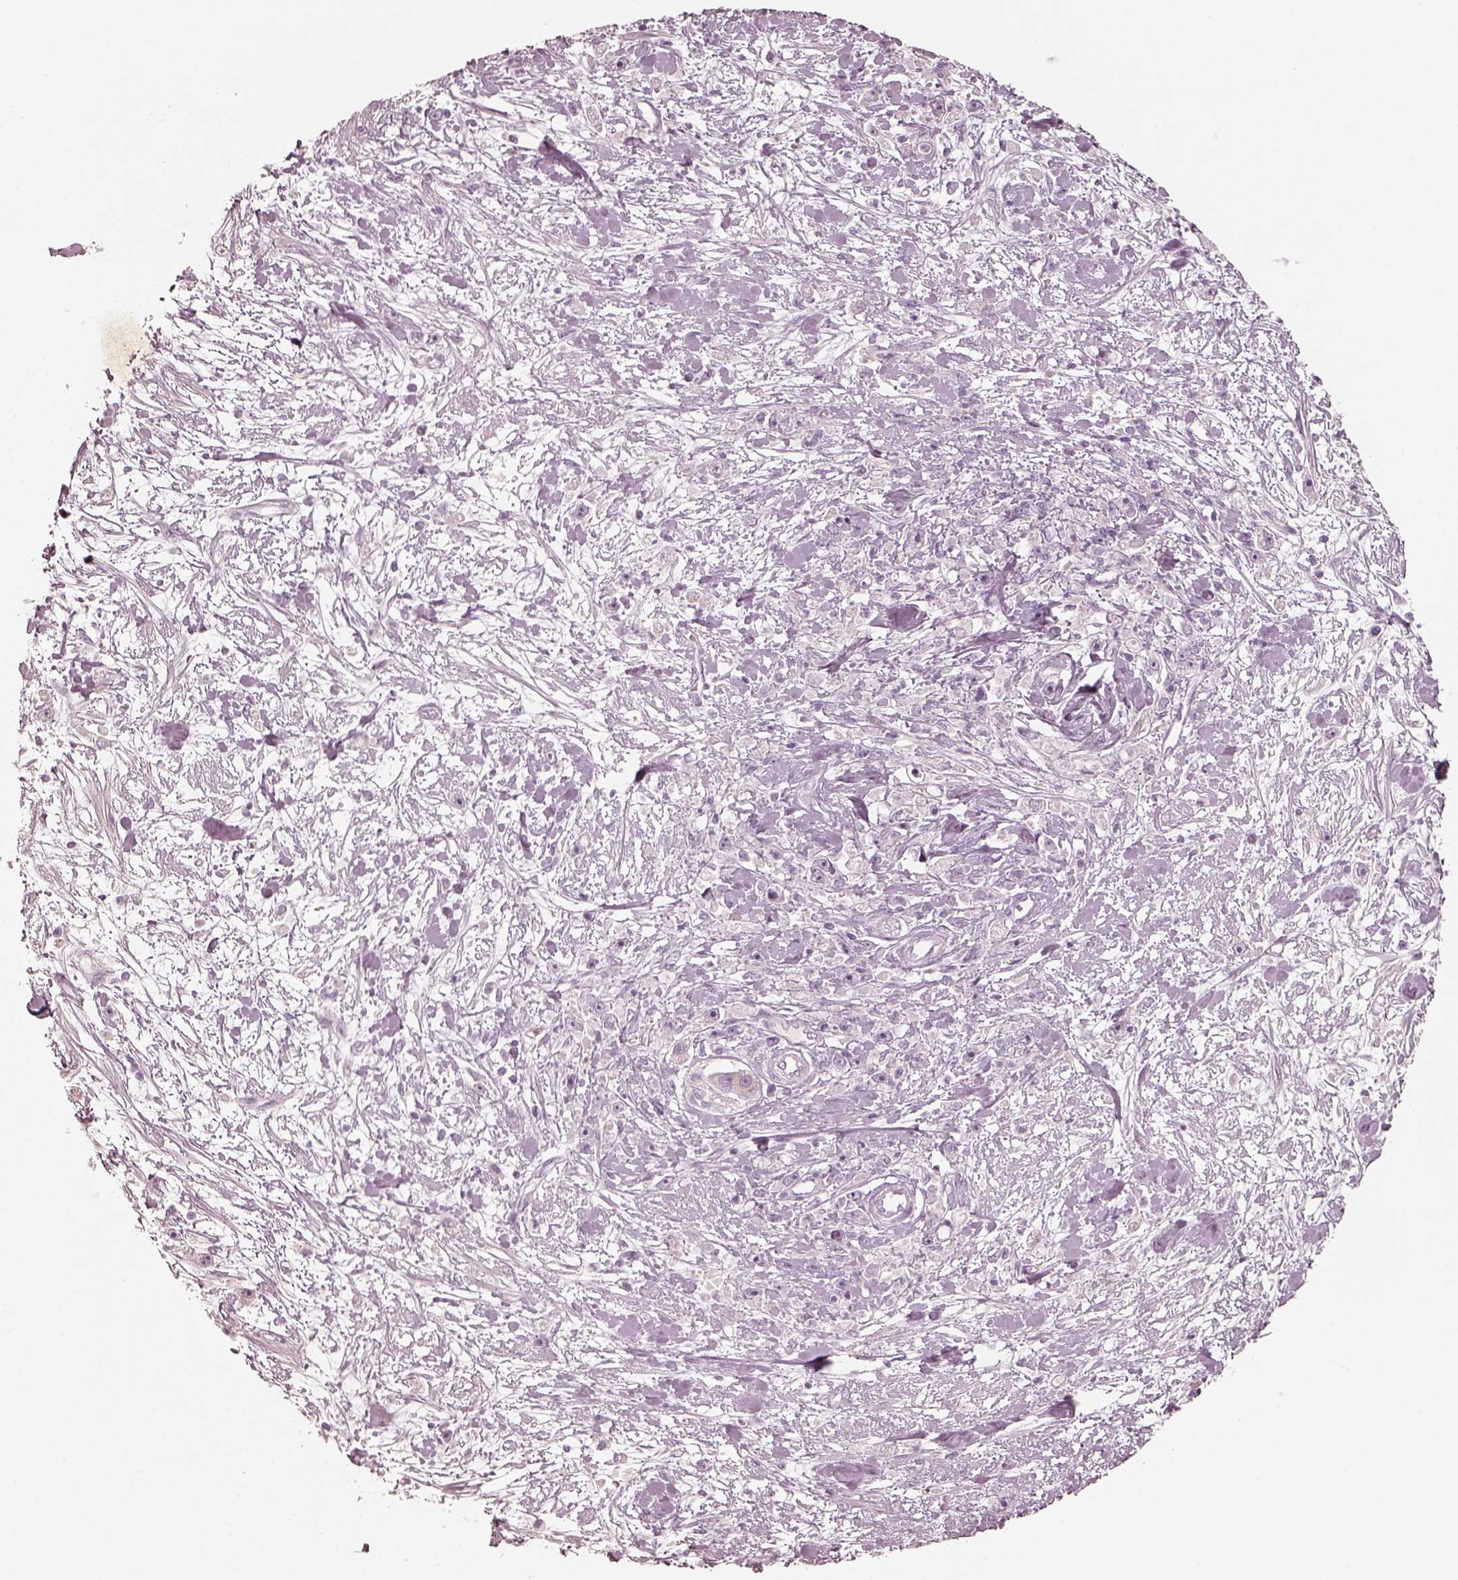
{"staining": {"intensity": "negative", "quantity": "none", "location": "none"}, "tissue": "stomach cancer", "cell_type": "Tumor cells", "image_type": "cancer", "snomed": [{"axis": "morphology", "description": "Adenocarcinoma, NOS"}, {"axis": "topography", "description": "Stomach"}], "caption": "This is a micrograph of immunohistochemistry staining of stomach adenocarcinoma, which shows no staining in tumor cells. (Brightfield microscopy of DAB (3,3'-diaminobenzidine) IHC at high magnification).", "gene": "KRT82", "patient": {"sex": "female", "age": 59}}